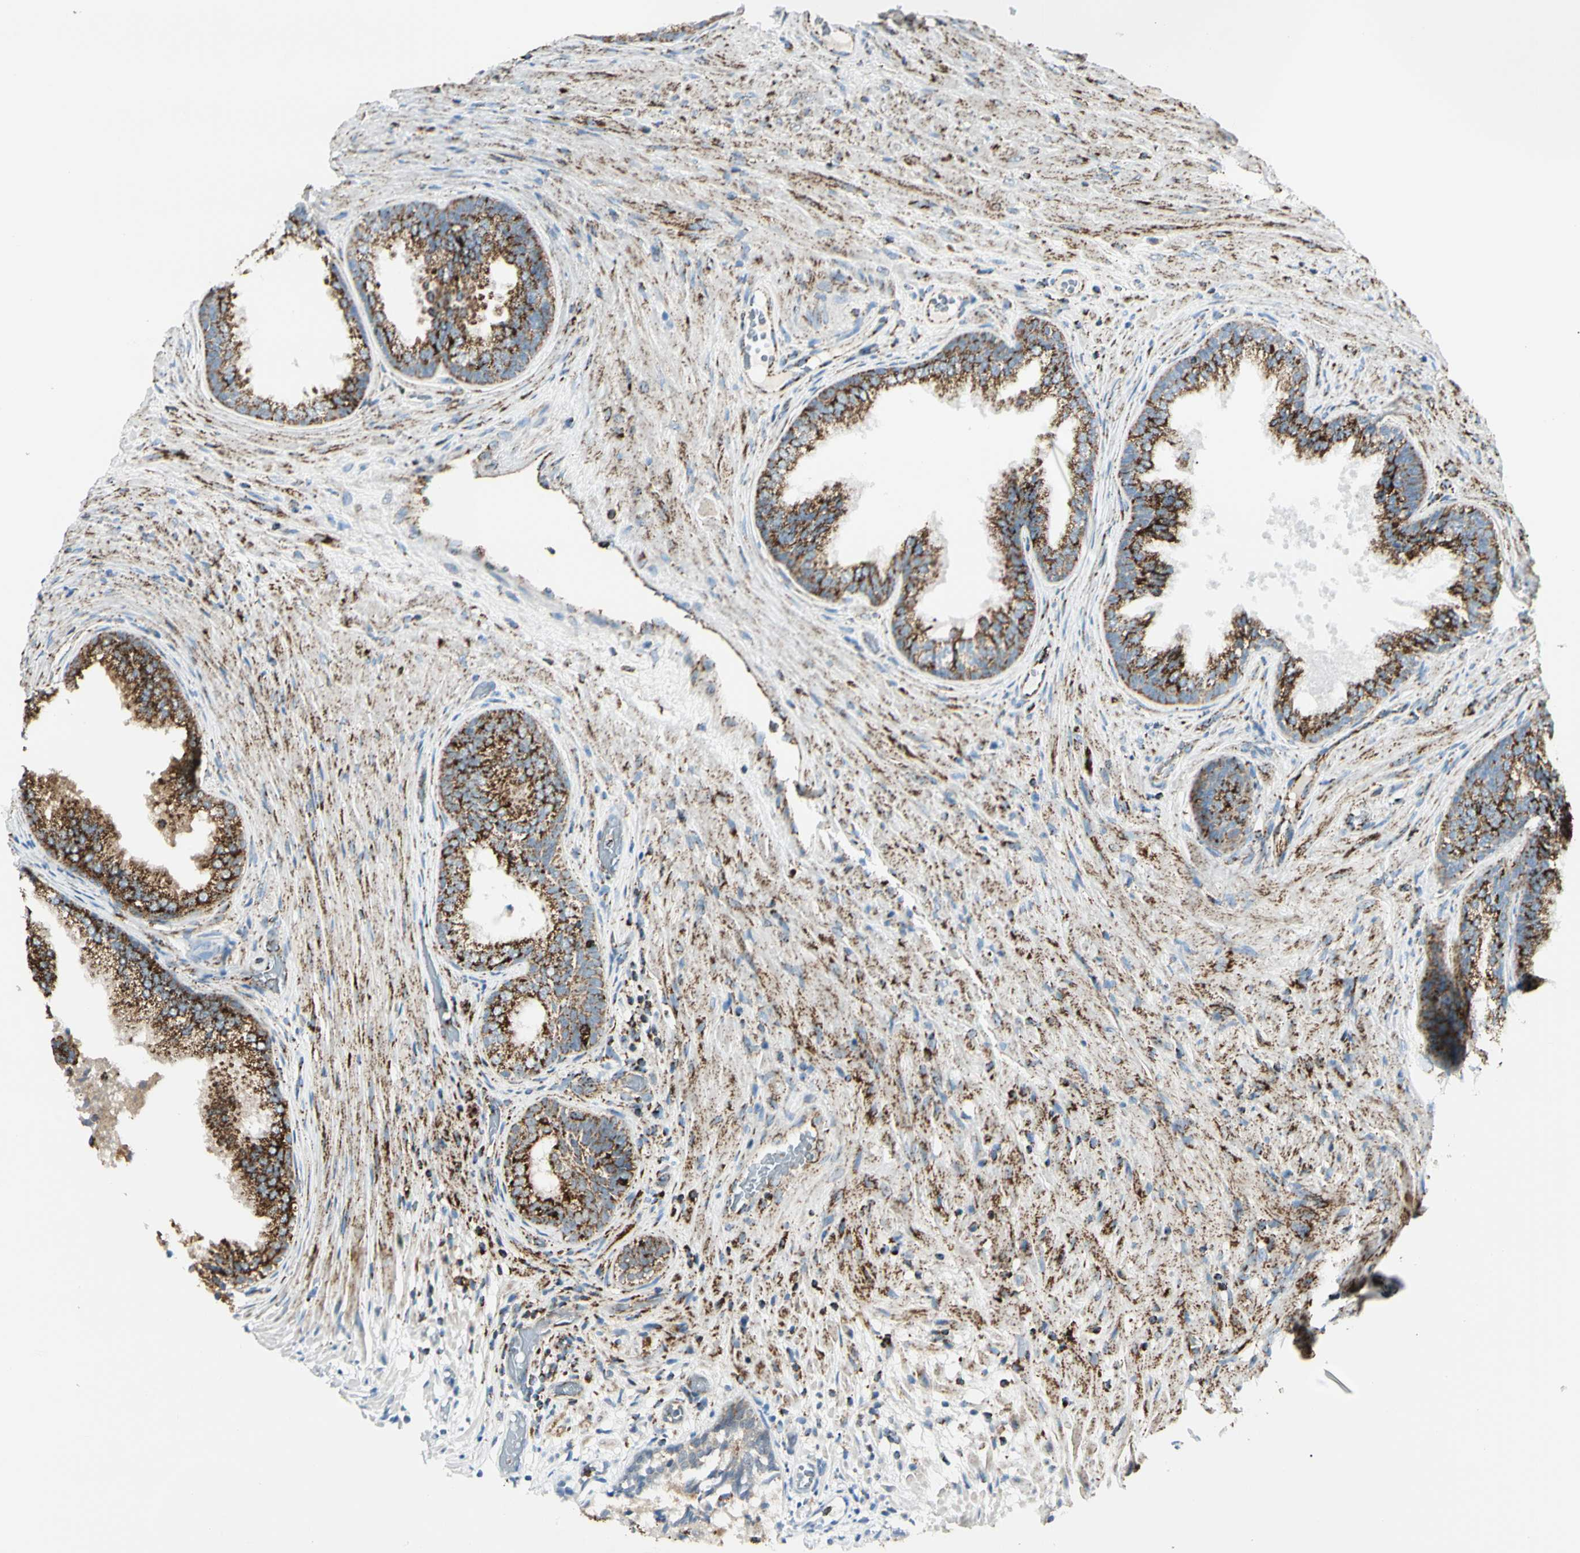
{"staining": {"intensity": "strong", "quantity": ">75%", "location": "cytoplasmic/membranous"}, "tissue": "prostate", "cell_type": "Glandular cells", "image_type": "normal", "snomed": [{"axis": "morphology", "description": "Normal tissue, NOS"}, {"axis": "topography", "description": "Prostate"}], "caption": "Protein expression analysis of benign prostate exhibits strong cytoplasmic/membranous expression in approximately >75% of glandular cells.", "gene": "ME2", "patient": {"sex": "male", "age": 76}}